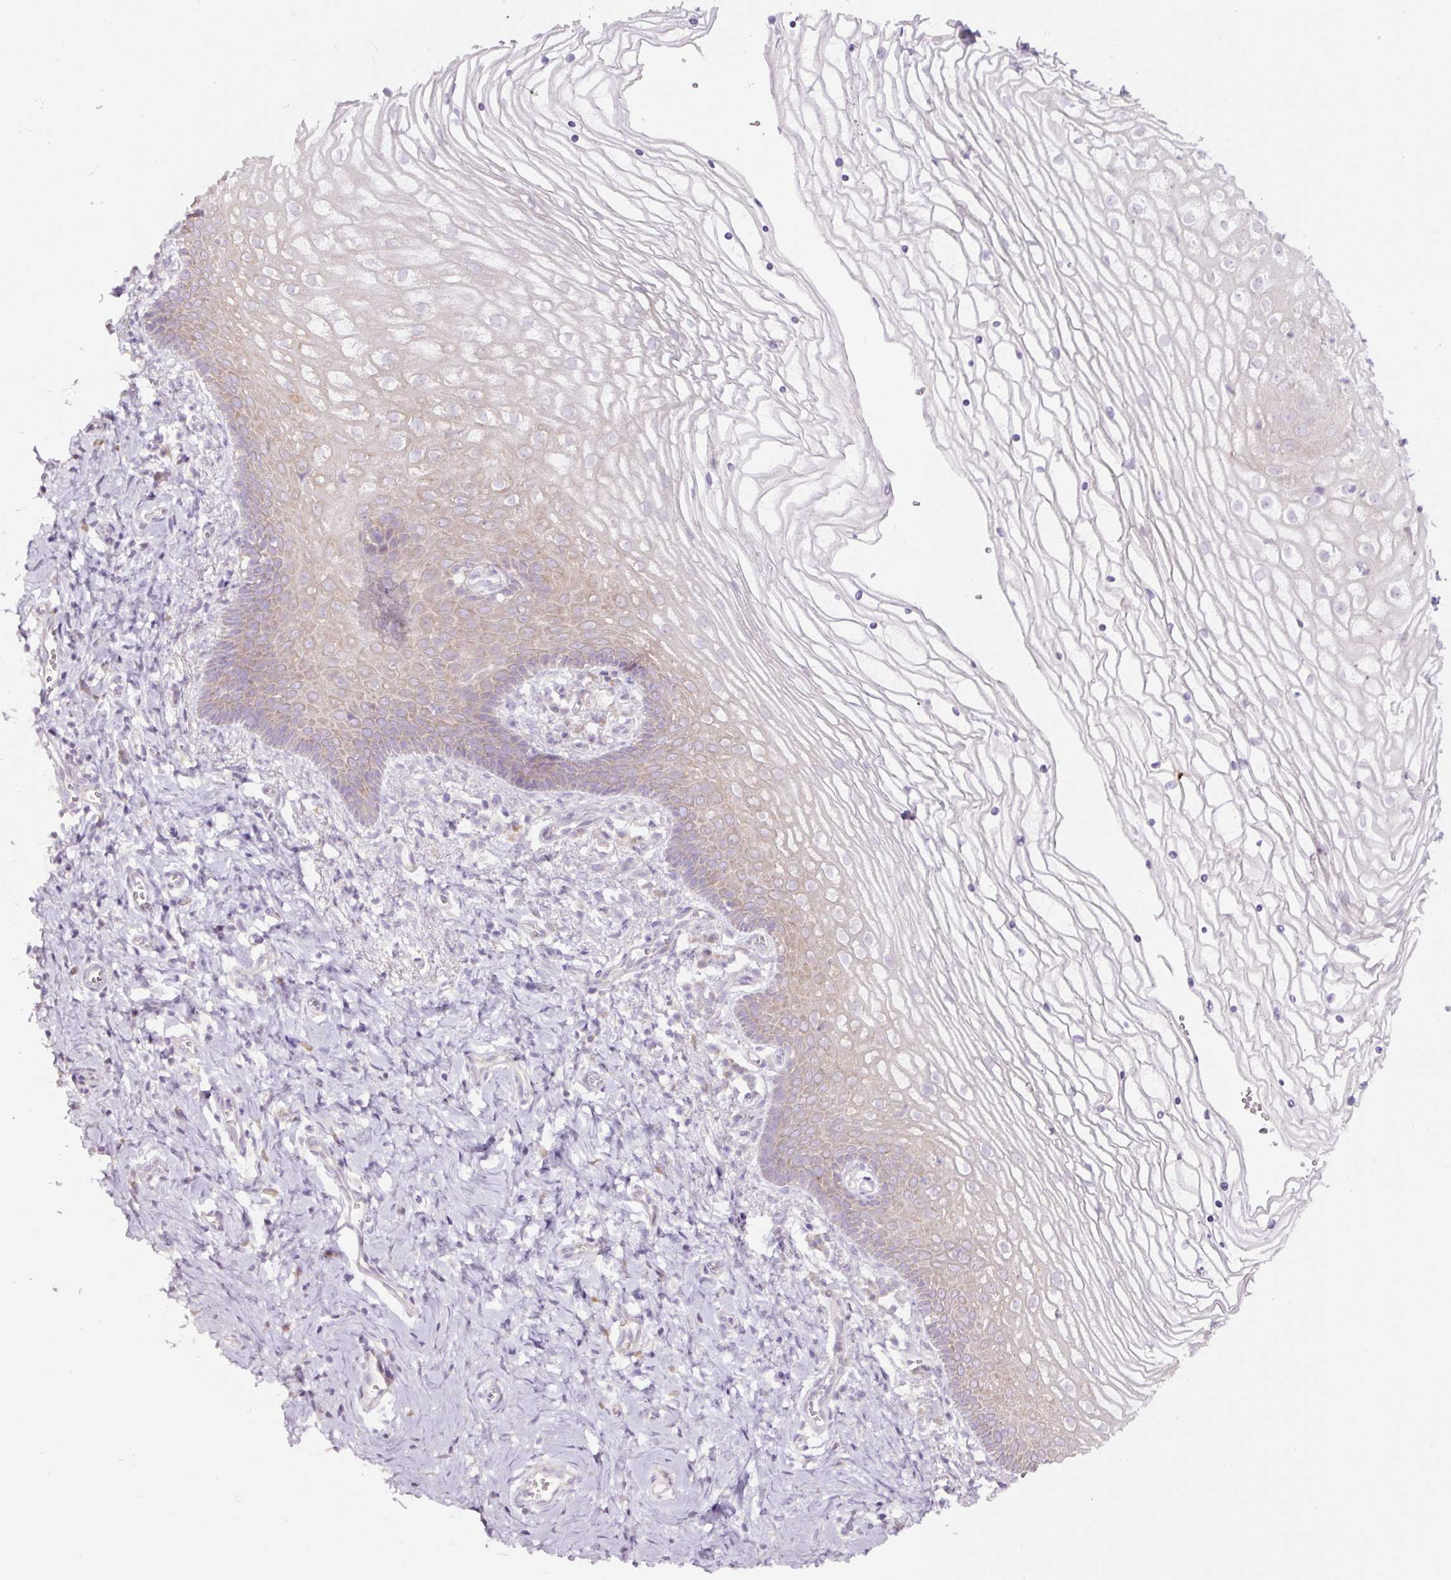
{"staining": {"intensity": "moderate", "quantity": "<25%", "location": "cytoplasmic/membranous"}, "tissue": "vagina", "cell_type": "Squamous epithelial cells", "image_type": "normal", "snomed": [{"axis": "morphology", "description": "Normal tissue, NOS"}, {"axis": "topography", "description": "Vagina"}], "caption": "Immunohistochemical staining of normal human vagina demonstrates <25% levels of moderate cytoplasmic/membranous protein expression in about <25% of squamous epithelial cells.", "gene": "RSPO2", "patient": {"sex": "female", "age": 56}}